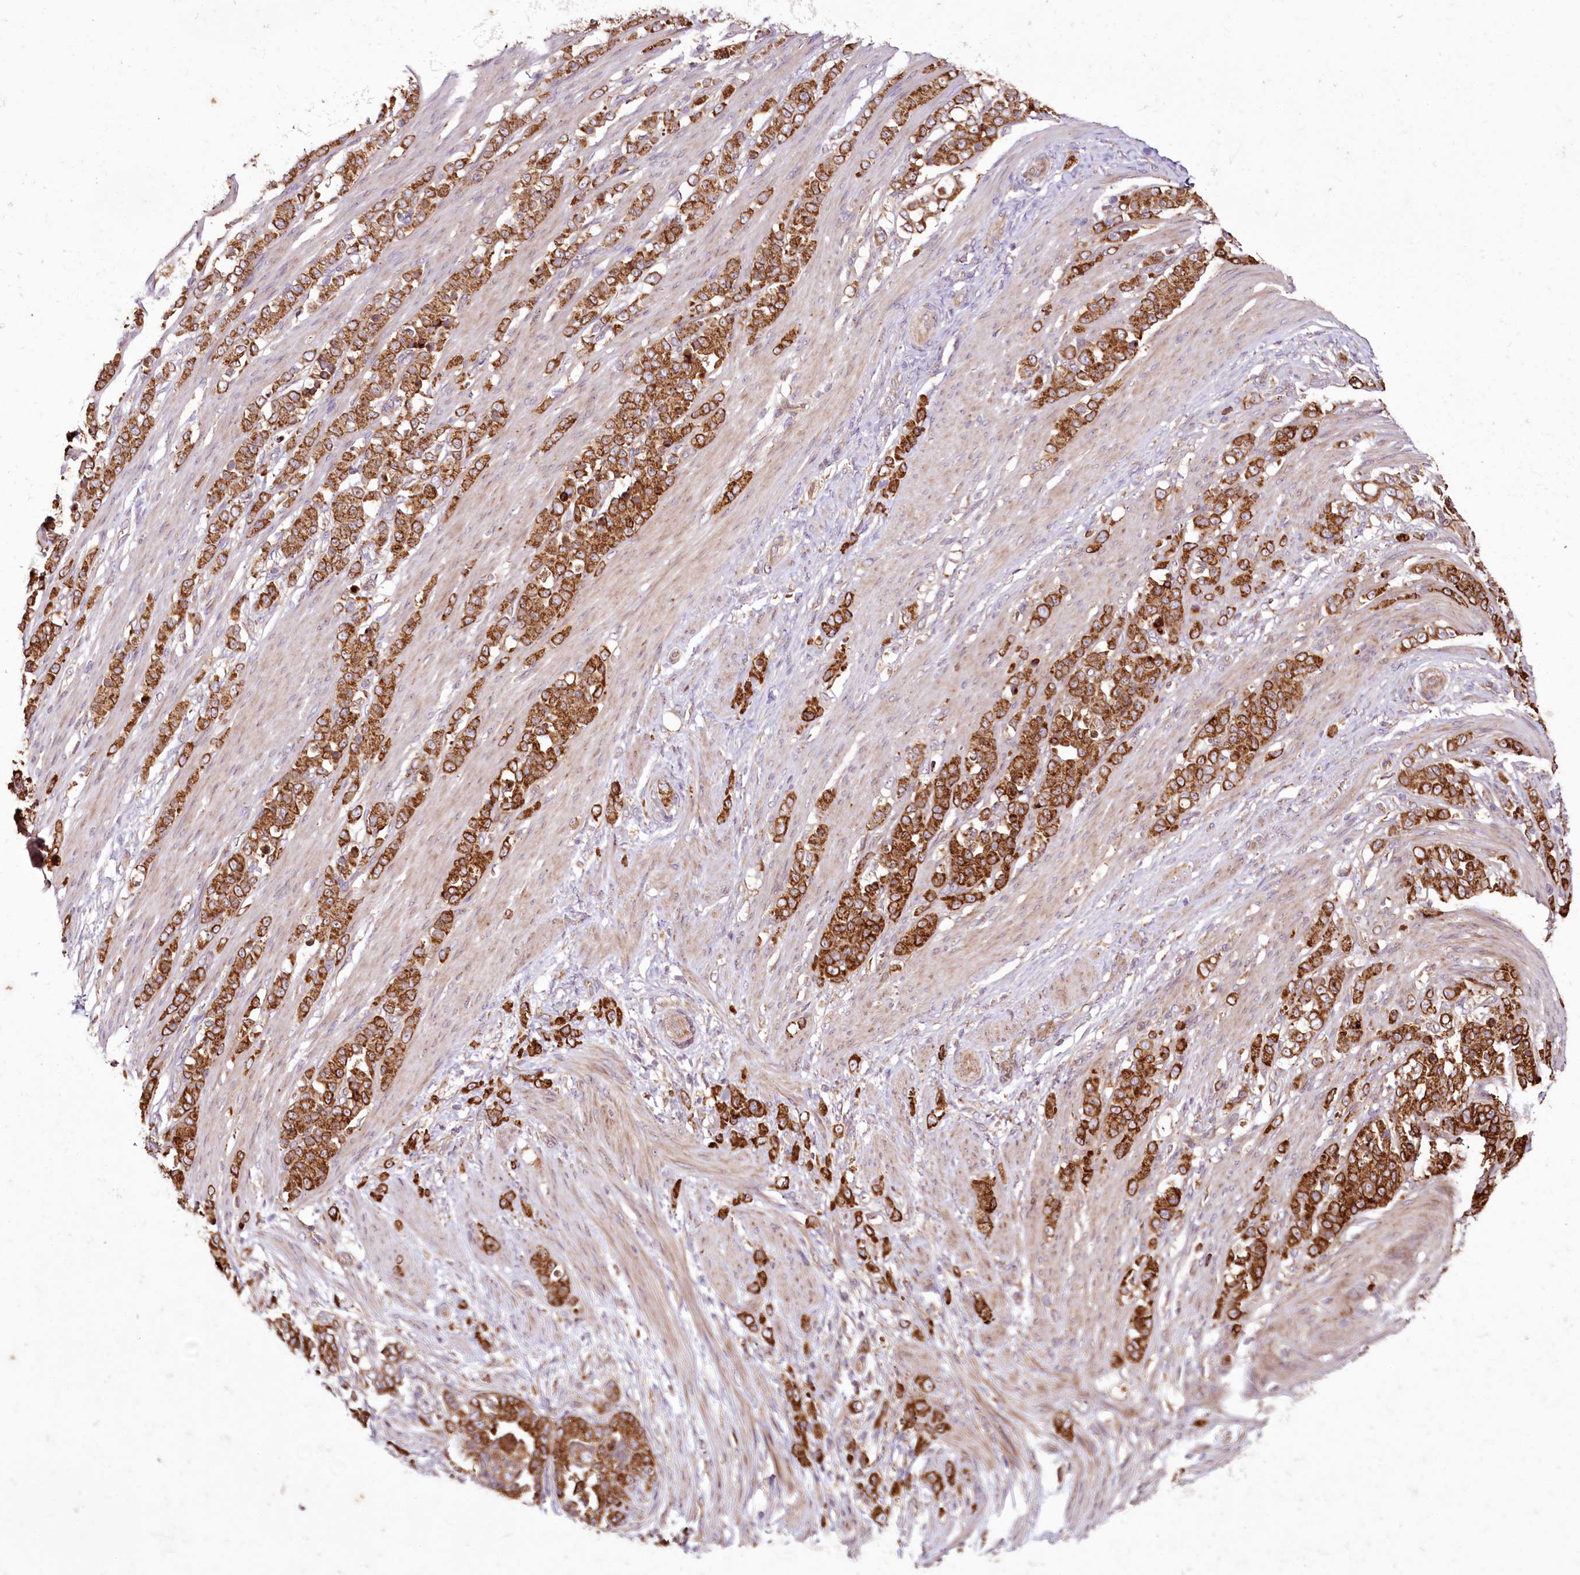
{"staining": {"intensity": "strong", "quantity": ">75%", "location": "cytoplasmic/membranous"}, "tissue": "stomach cancer", "cell_type": "Tumor cells", "image_type": "cancer", "snomed": [{"axis": "morphology", "description": "Adenocarcinoma, NOS"}, {"axis": "topography", "description": "Stomach"}], "caption": "This micrograph shows immunohistochemistry staining of adenocarcinoma (stomach), with high strong cytoplasmic/membranous staining in about >75% of tumor cells.", "gene": "RAB7A", "patient": {"sex": "female", "age": 79}}